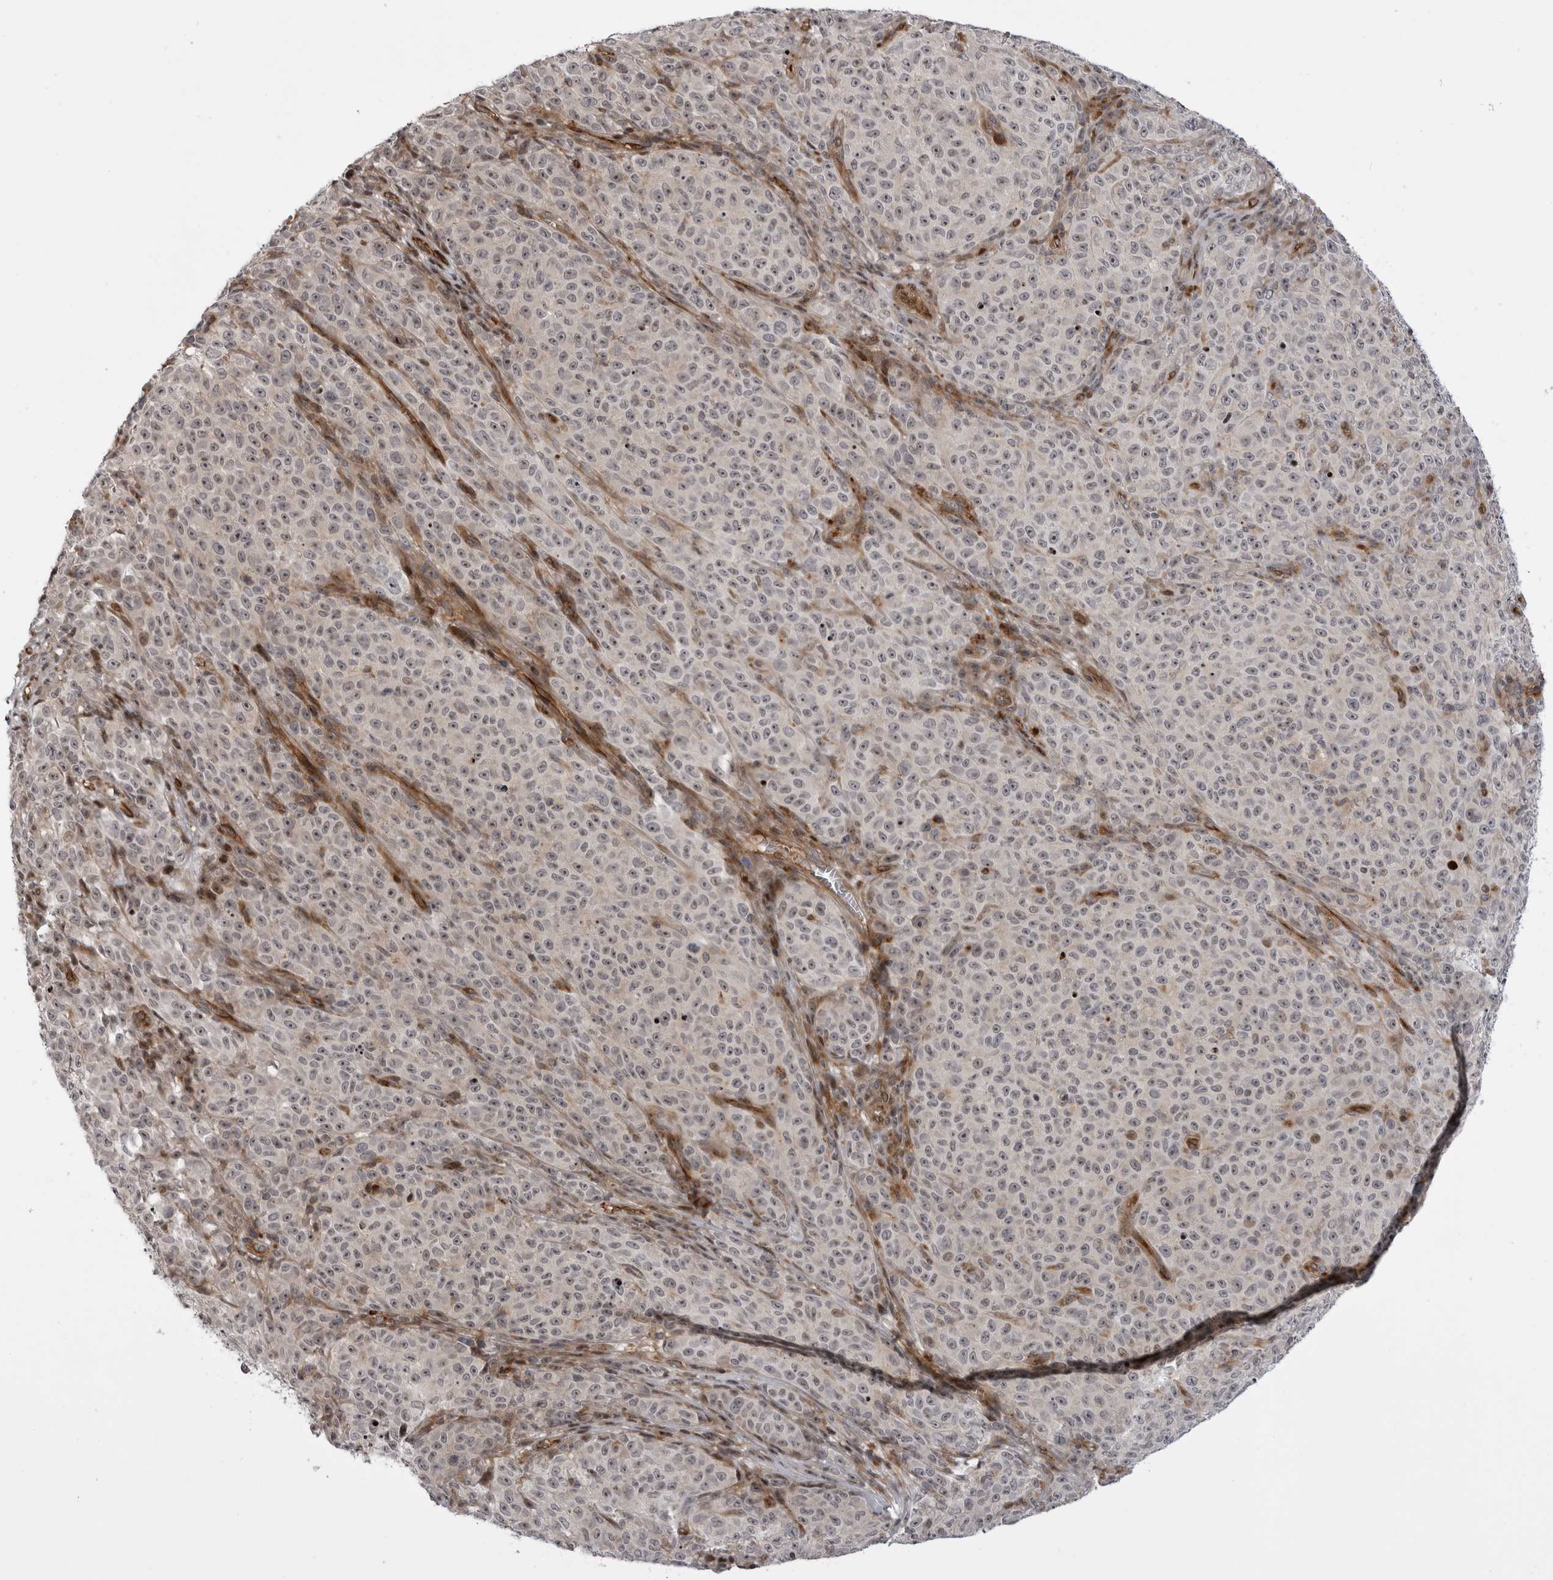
{"staining": {"intensity": "weak", "quantity": "<25%", "location": "nuclear"}, "tissue": "melanoma", "cell_type": "Tumor cells", "image_type": "cancer", "snomed": [{"axis": "morphology", "description": "Malignant melanoma, NOS"}, {"axis": "topography", "description": "Skin"}], "caption": "Malignant melanoma stained for a protein using immunohistochemistry (IHC) demonstrates no positivity tumor cells.", "gene": "ABL1", "patient": {"sex": "female", "age": 82}}